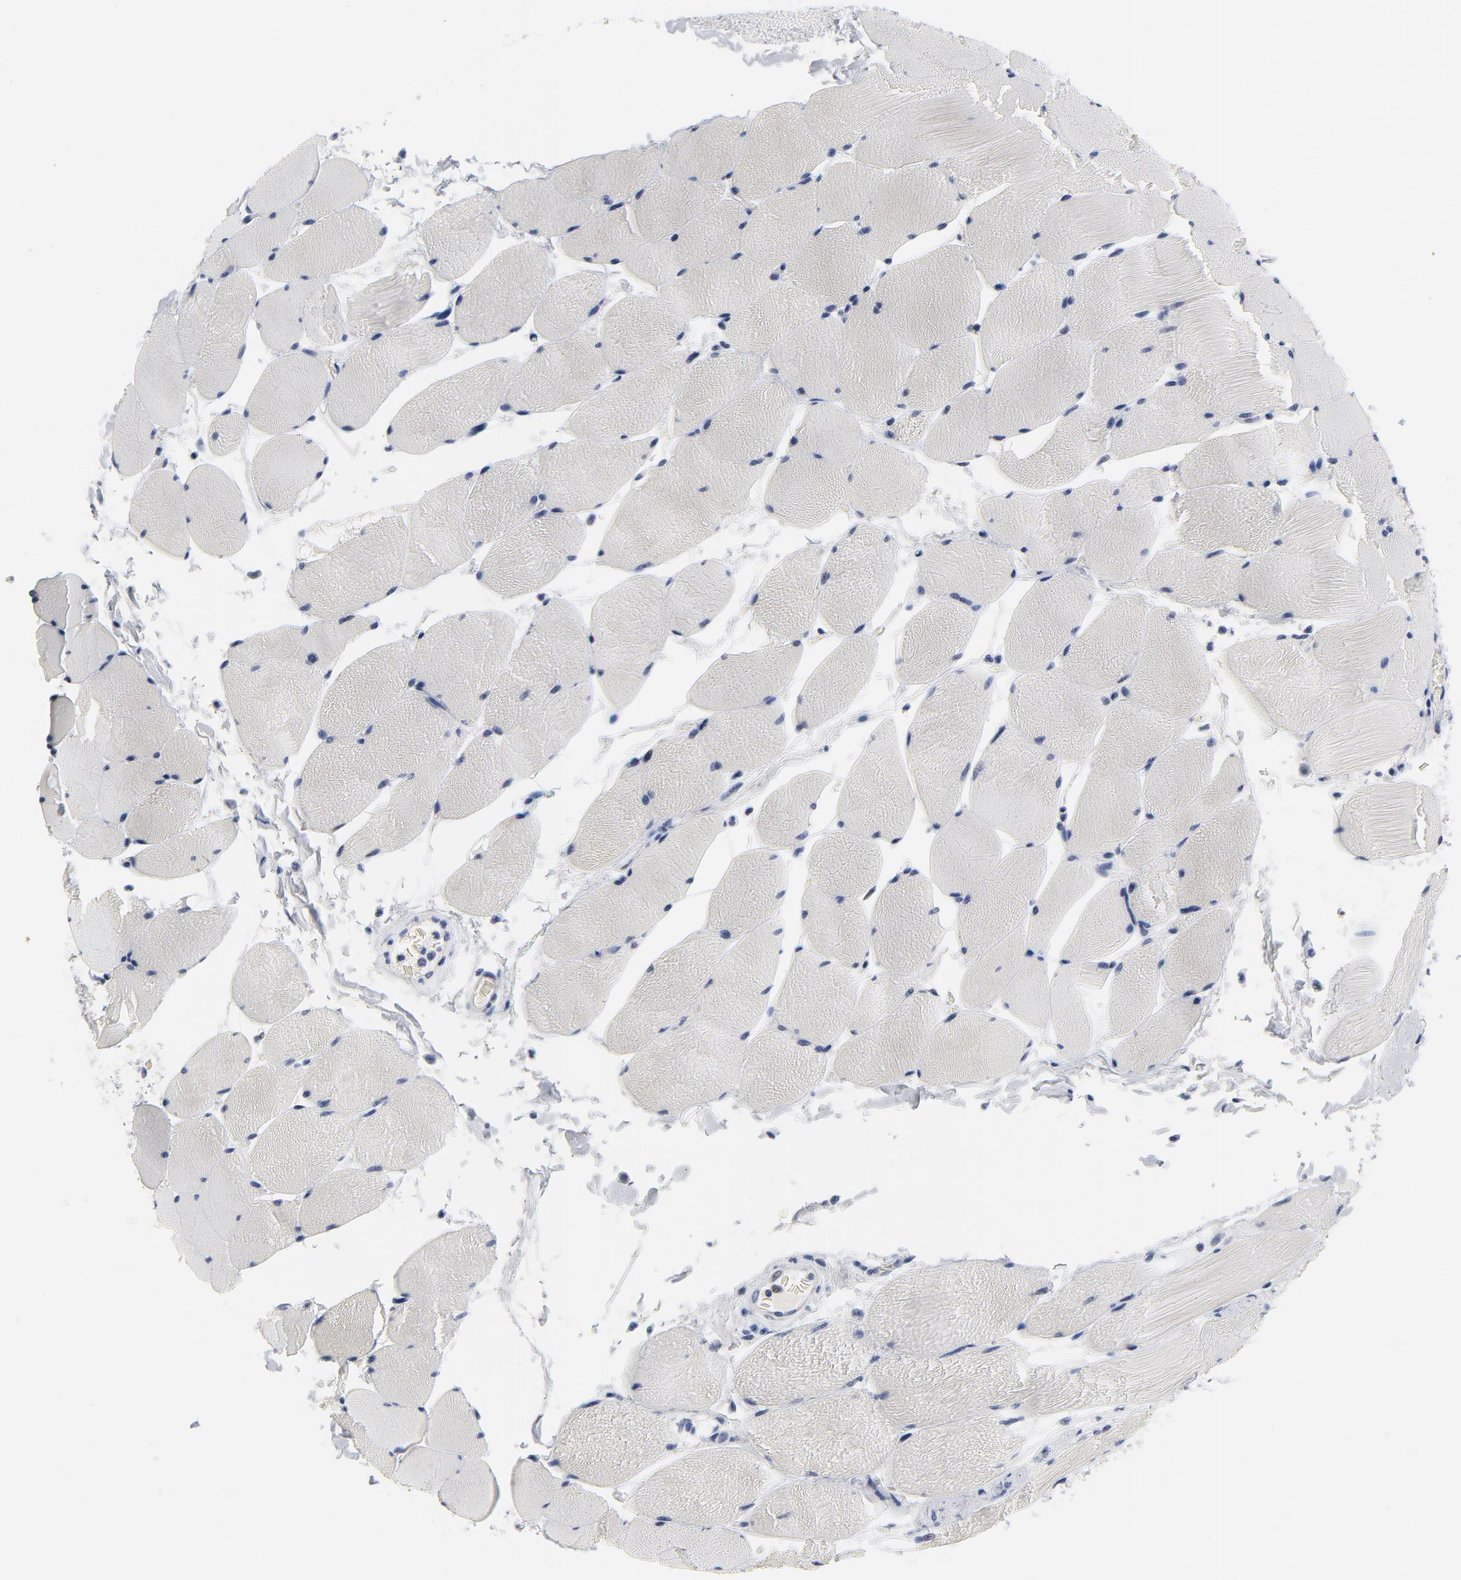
{"staining": {"intensity": "negative", "quantity": "none", "location": "none"}, "tissue": "skeletal muscle", "cell_type": "Myocytes", "image_type": "normal", "snomed": [{"axis": "morphology", "description": "Normal tissue, NOS"}, {"axis": "topography", "description": "Skeletal muscle"}], "caption": "A histopathology image of human skeletal muscle is negative for staining in myocytes.", "gene": "KCNK13", "patient": {"sex": "male", "age": 62}}